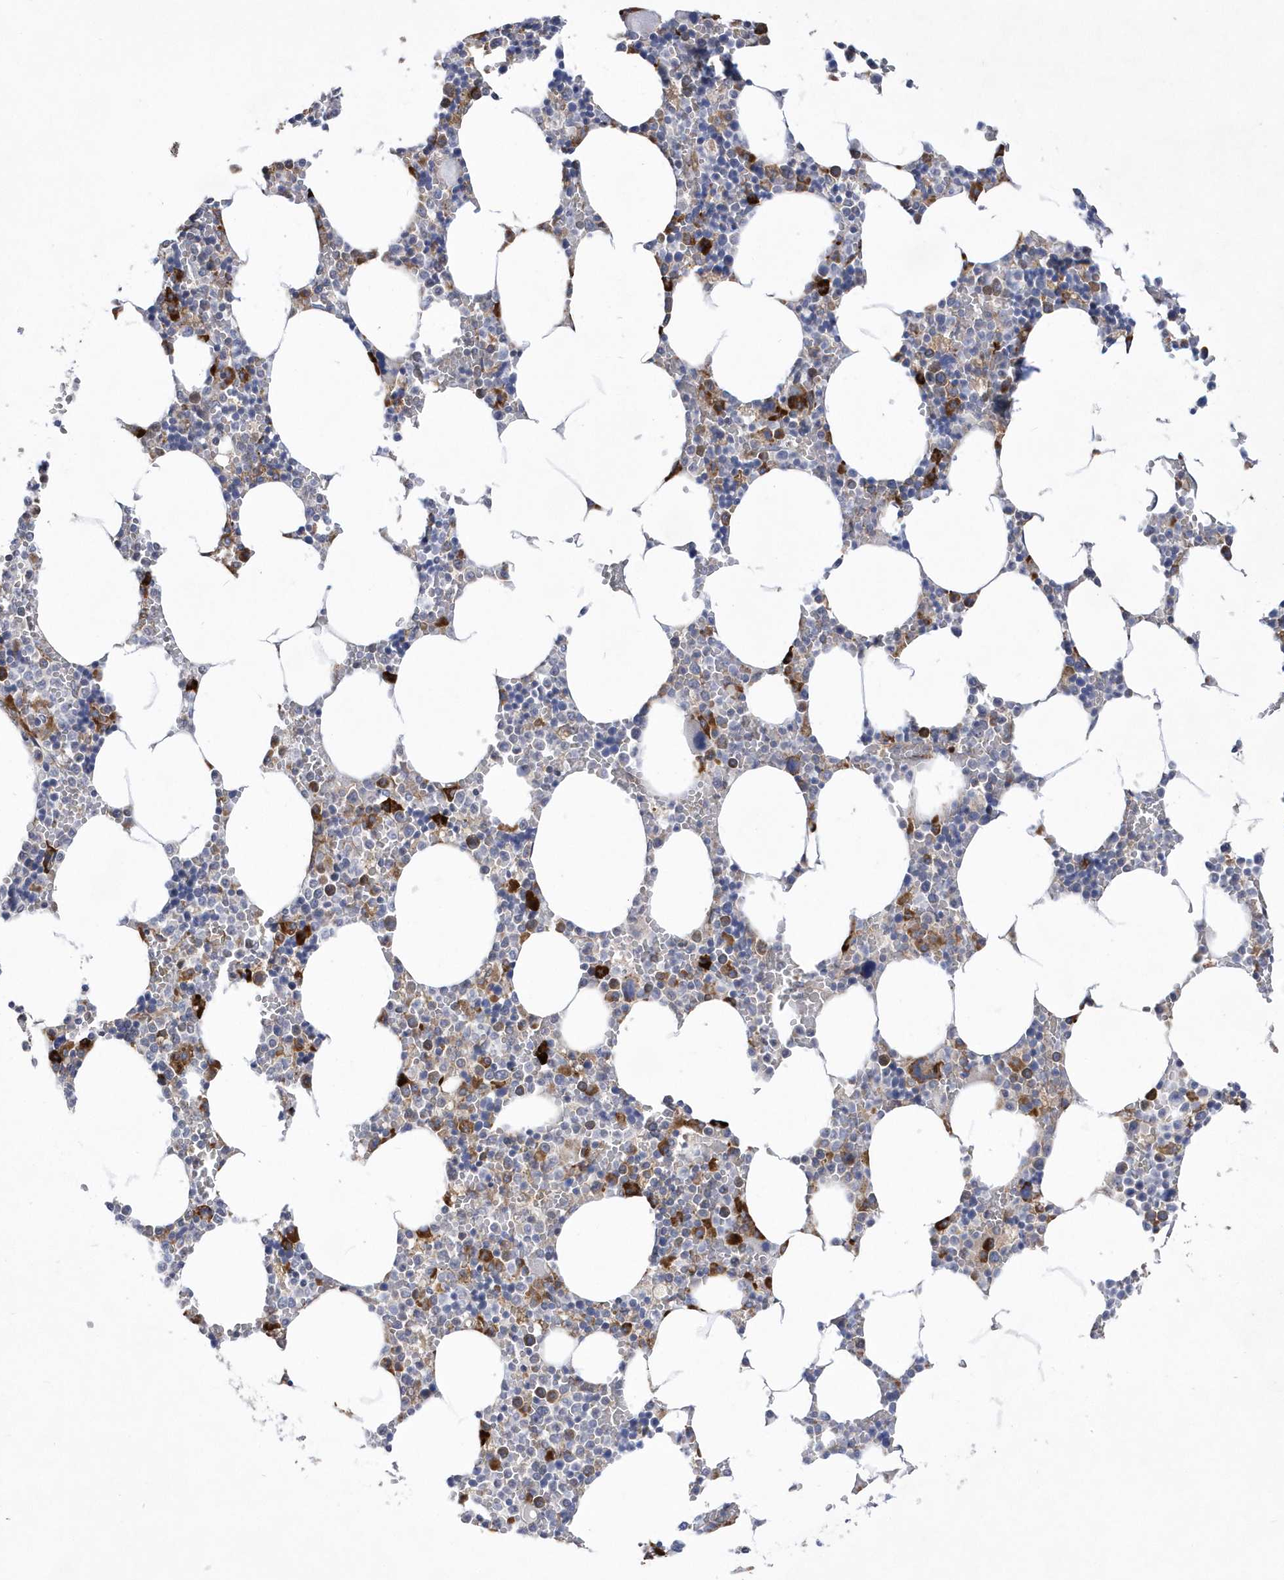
{"staining": {"intensity": "strong", "quantity": "<25%", "location": "cytoplasmic/membranous"}, "tissue": "bone marrow", "cell_type": "Hematopoietic cells", "image_type": "normal", "snomed": [{"axis": "morphology", "description": "Normal tissue, NOS"}, {"axis": "topography", "description": "Bone marrow"}], "caption": "Protein staining reveals strong cytoplasmic/membranous staining in approximately <25% of hematopoietic cells in normal bone marrow.", "gene": "MED31", "patient": {"sex": "male", "age": 70}}